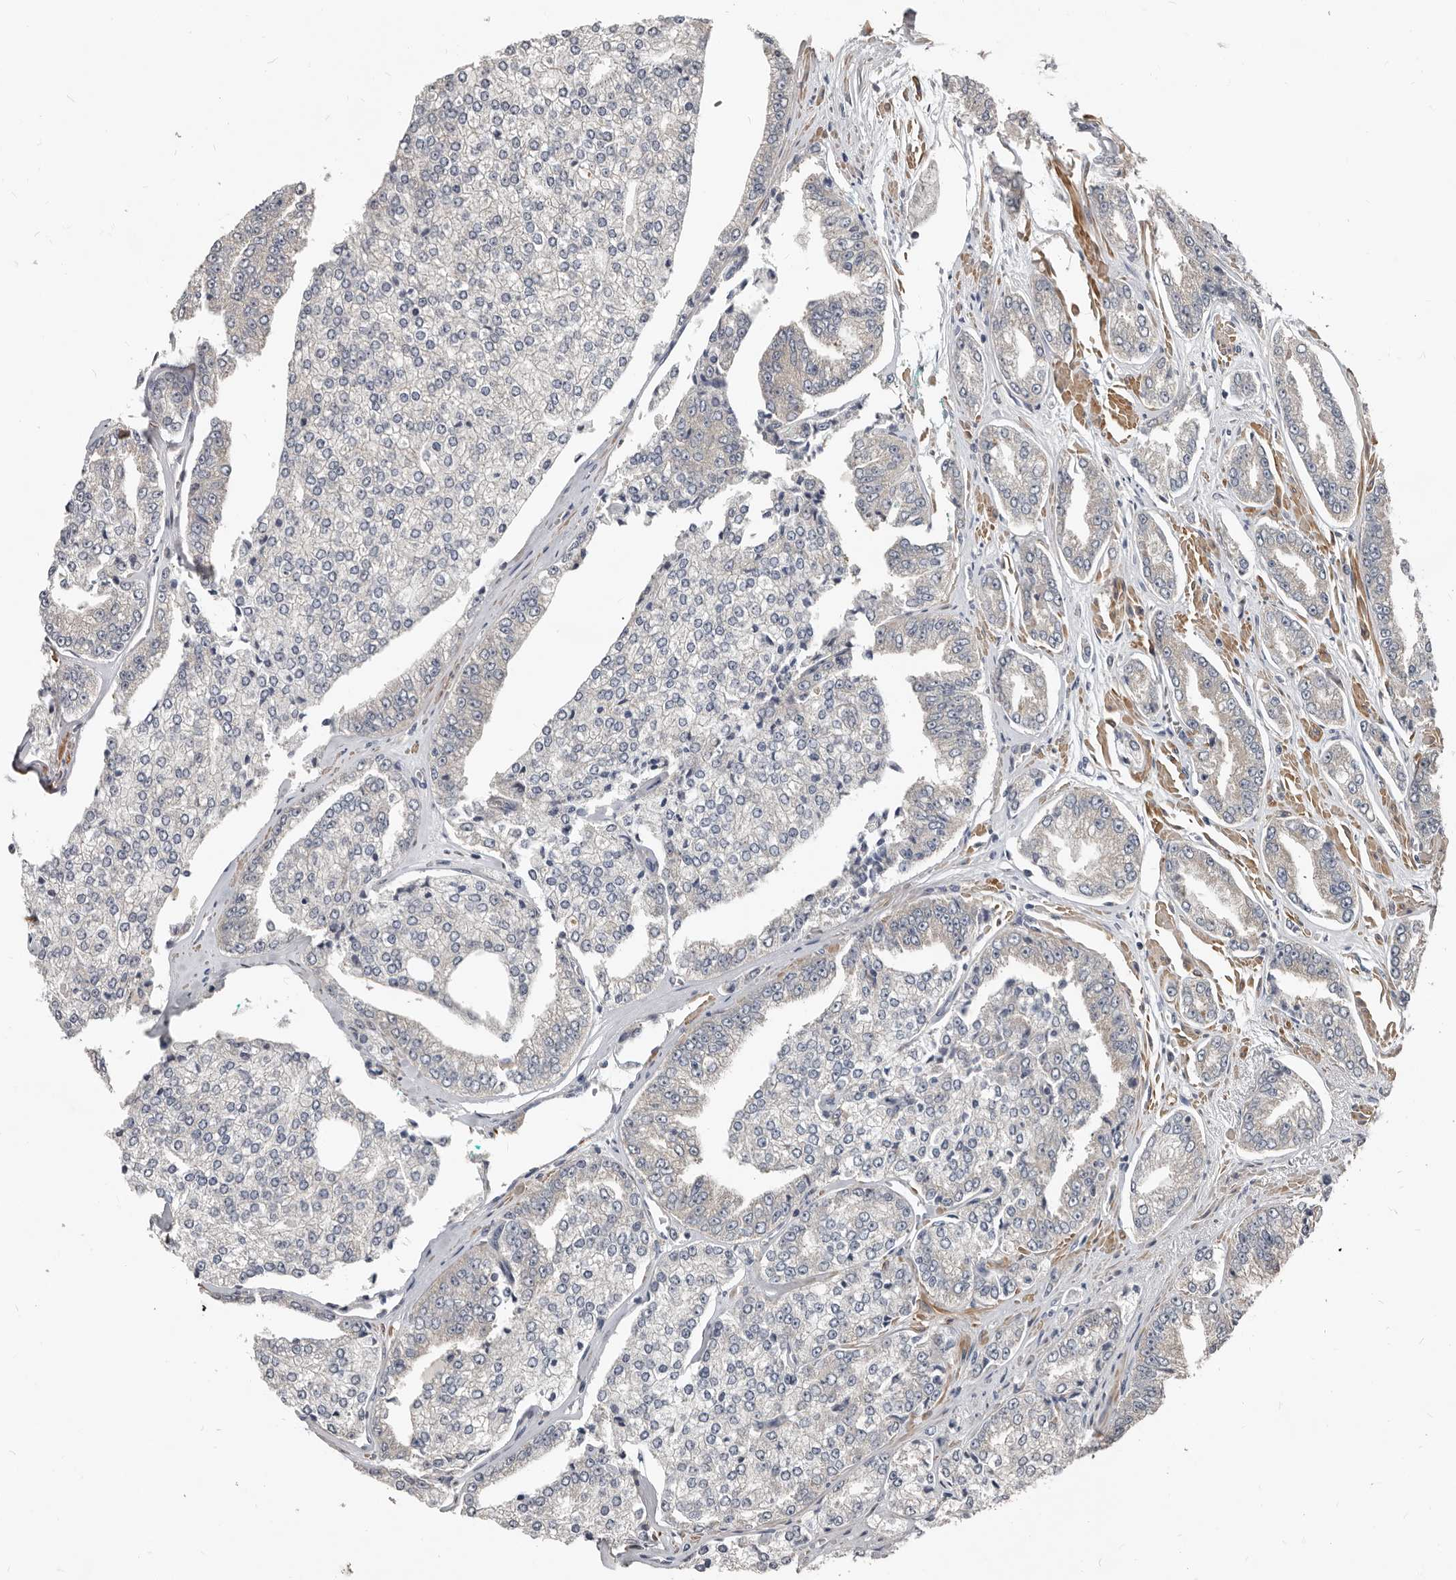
{"staining": {"intensity": "negative", "quantity": "none", "location": "none"}, "tissue": "prostate cancer", "cell_type": "Tumor cells", "image_type": "cancer", "snomed": [{"axis": "morphology", "description": "Adenocarcinoma, High grade"}, {"axis": "topography", "description": "Prostate"}], "caption": "Prostate high-grade adenocarcinoma was stained to show a protein in brown. There is no significant expression in tumor cells. (DAB IHC, high magnification).", "gene": "AKNAD1", "patient": {"sex": "male", "age": 71}}